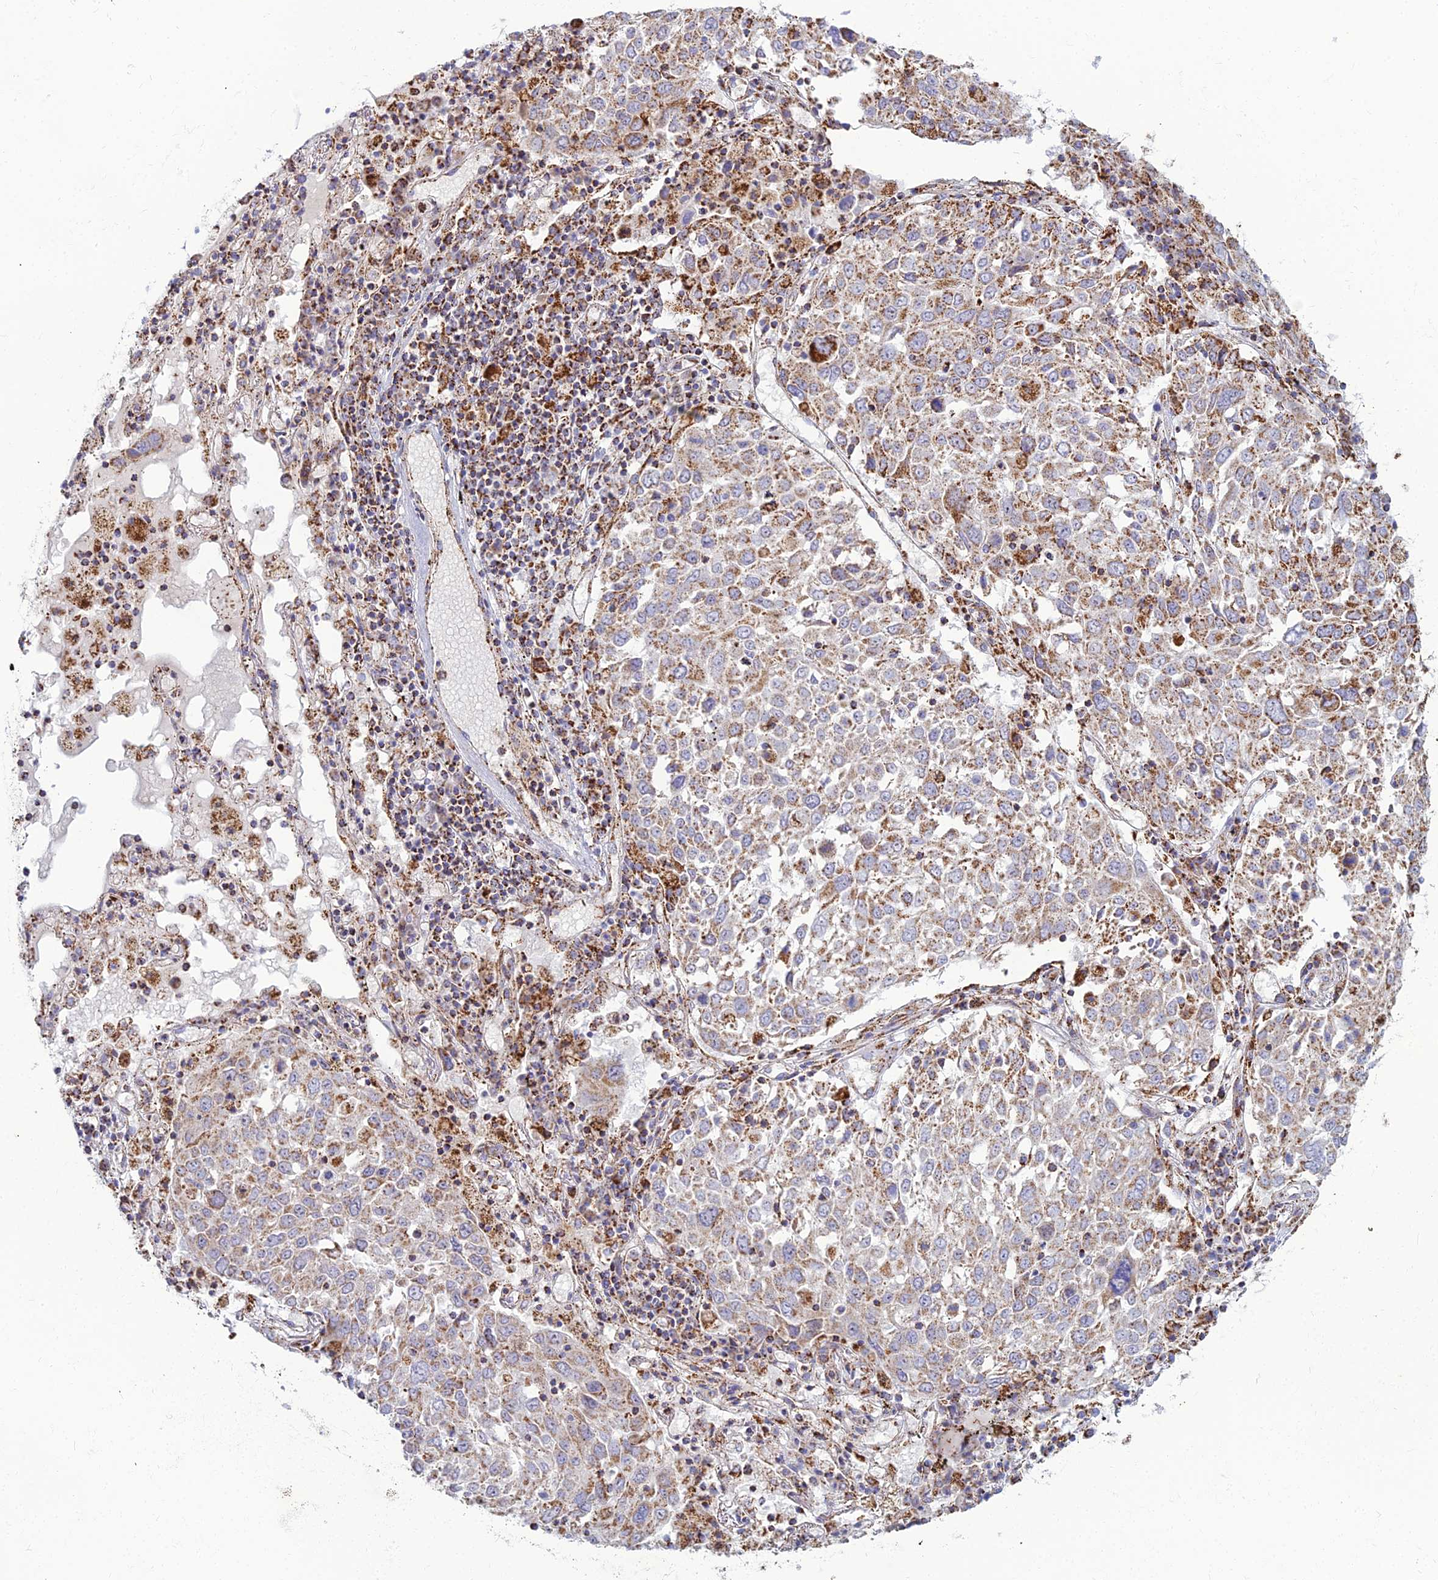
{"staining": {"intensity": "moderate", "quantity": ">75%", "location": "cytoplasmic/membranous"}, "tissue": "lung cancer", "cell_type": "Tumor cells", "image_type": "cancer", "snomed": [{"axis": "morphology", "description": "Squamous cell carcinoma, NOS"}, {"axis": "topography", "description": "Lung"}], "caption": "This is an image of IHC staining of squamous cell carcinoma (lung), which shows moderate staining in the cytoplasmic/membranous of tumor cells.", "gene": "SLC35F4", "patient": {"sex": "male", "age": 65}}